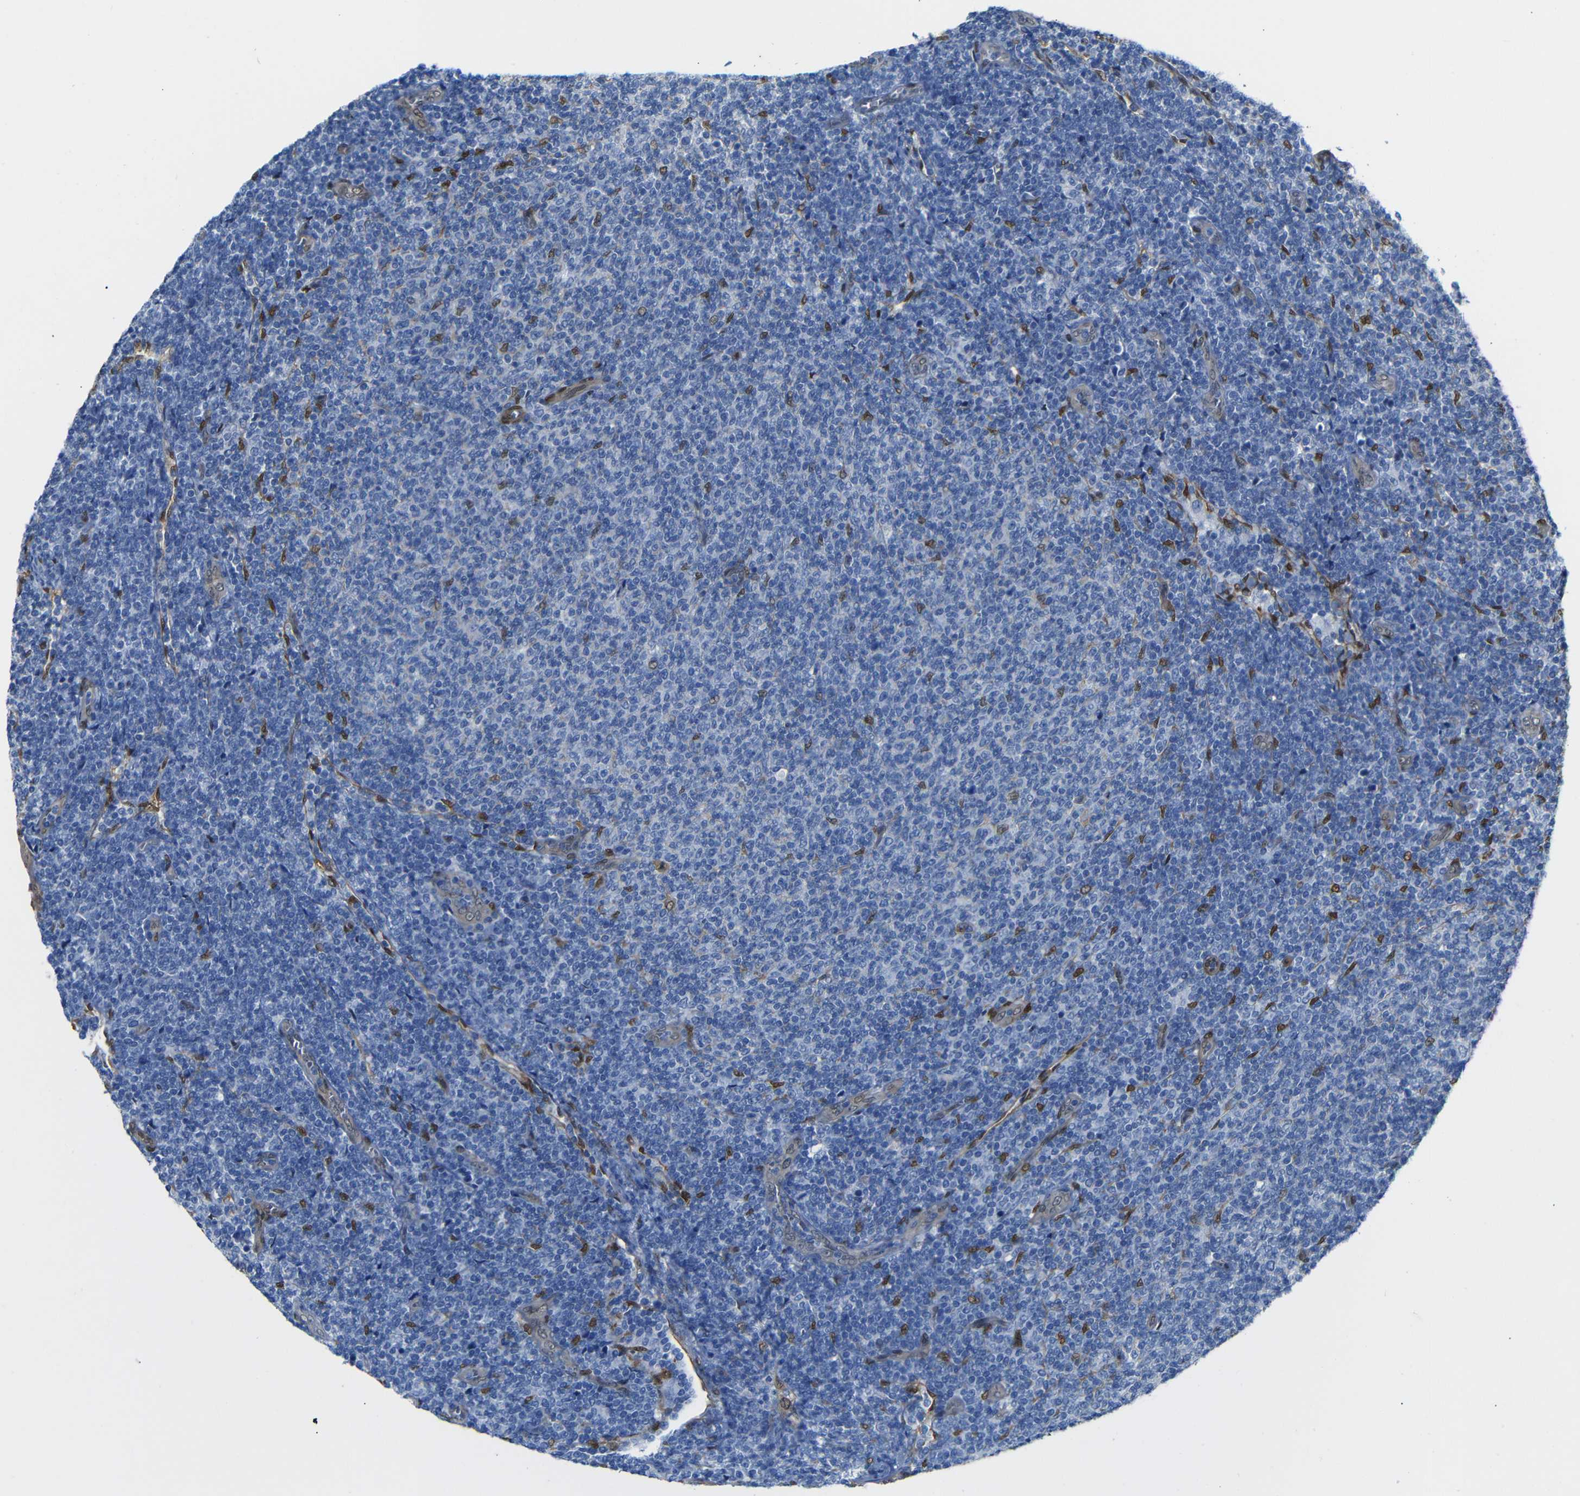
{"staining": {"intensity": "negative", "quantity": "none", "location": "none"}, "tissue": "lymphoma", "cell_type": "Tumor cells", "image_type": "cancer", "snomed": [{"axis": "morphology", "description": "Malignant lymphoma, non-Hodgkin's type, Low grade"}, {"axis": "topography", "description": "Lymph node"}], "caption": "This image is of low-grade malignant lymphoma, non-Hodgkin's type stained with immunohistochemistry (IHC) to label a protein in brown with the nuclei are counter-stained blue. There is no positivity in tumor cells.", "gene": "YAP1", "patient": {"sex": "male", "age": 66}}